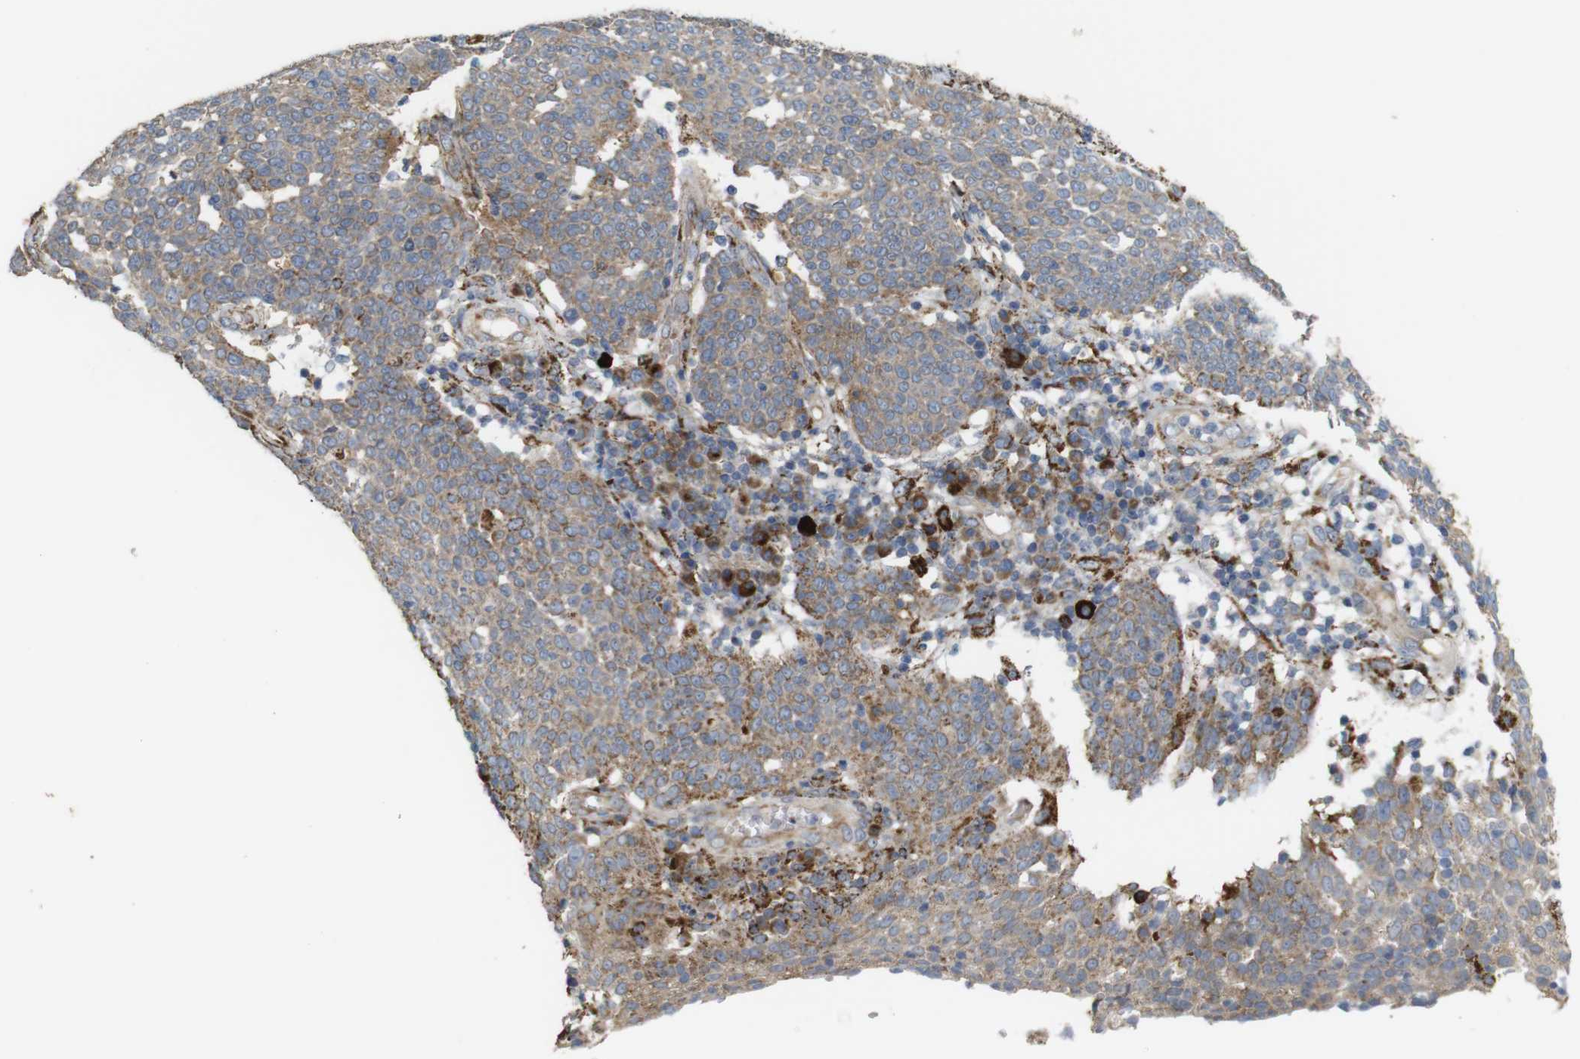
{"staining": {"intensity": "weak", "quantity": ">75%", "location": "cytoplasmic/membranous"}, "tissue": "cervical cancer", "cell_type": "Tumor cells", "image_type": "cancer", "snomed": [{"axis": "morphology", "description": "Squamous cell carcinoma, NOS"}, {"axis": "topography", "description": "Cervix"}], "caption": "The image displays a brown stain indicating the presence of a protein in the cytoplasmic/membranous of tumor cells in cervical cancer (squamous cell carcinoma).", "gene": "PTPRR", "patient": {"sex": "female", "age": 34}}